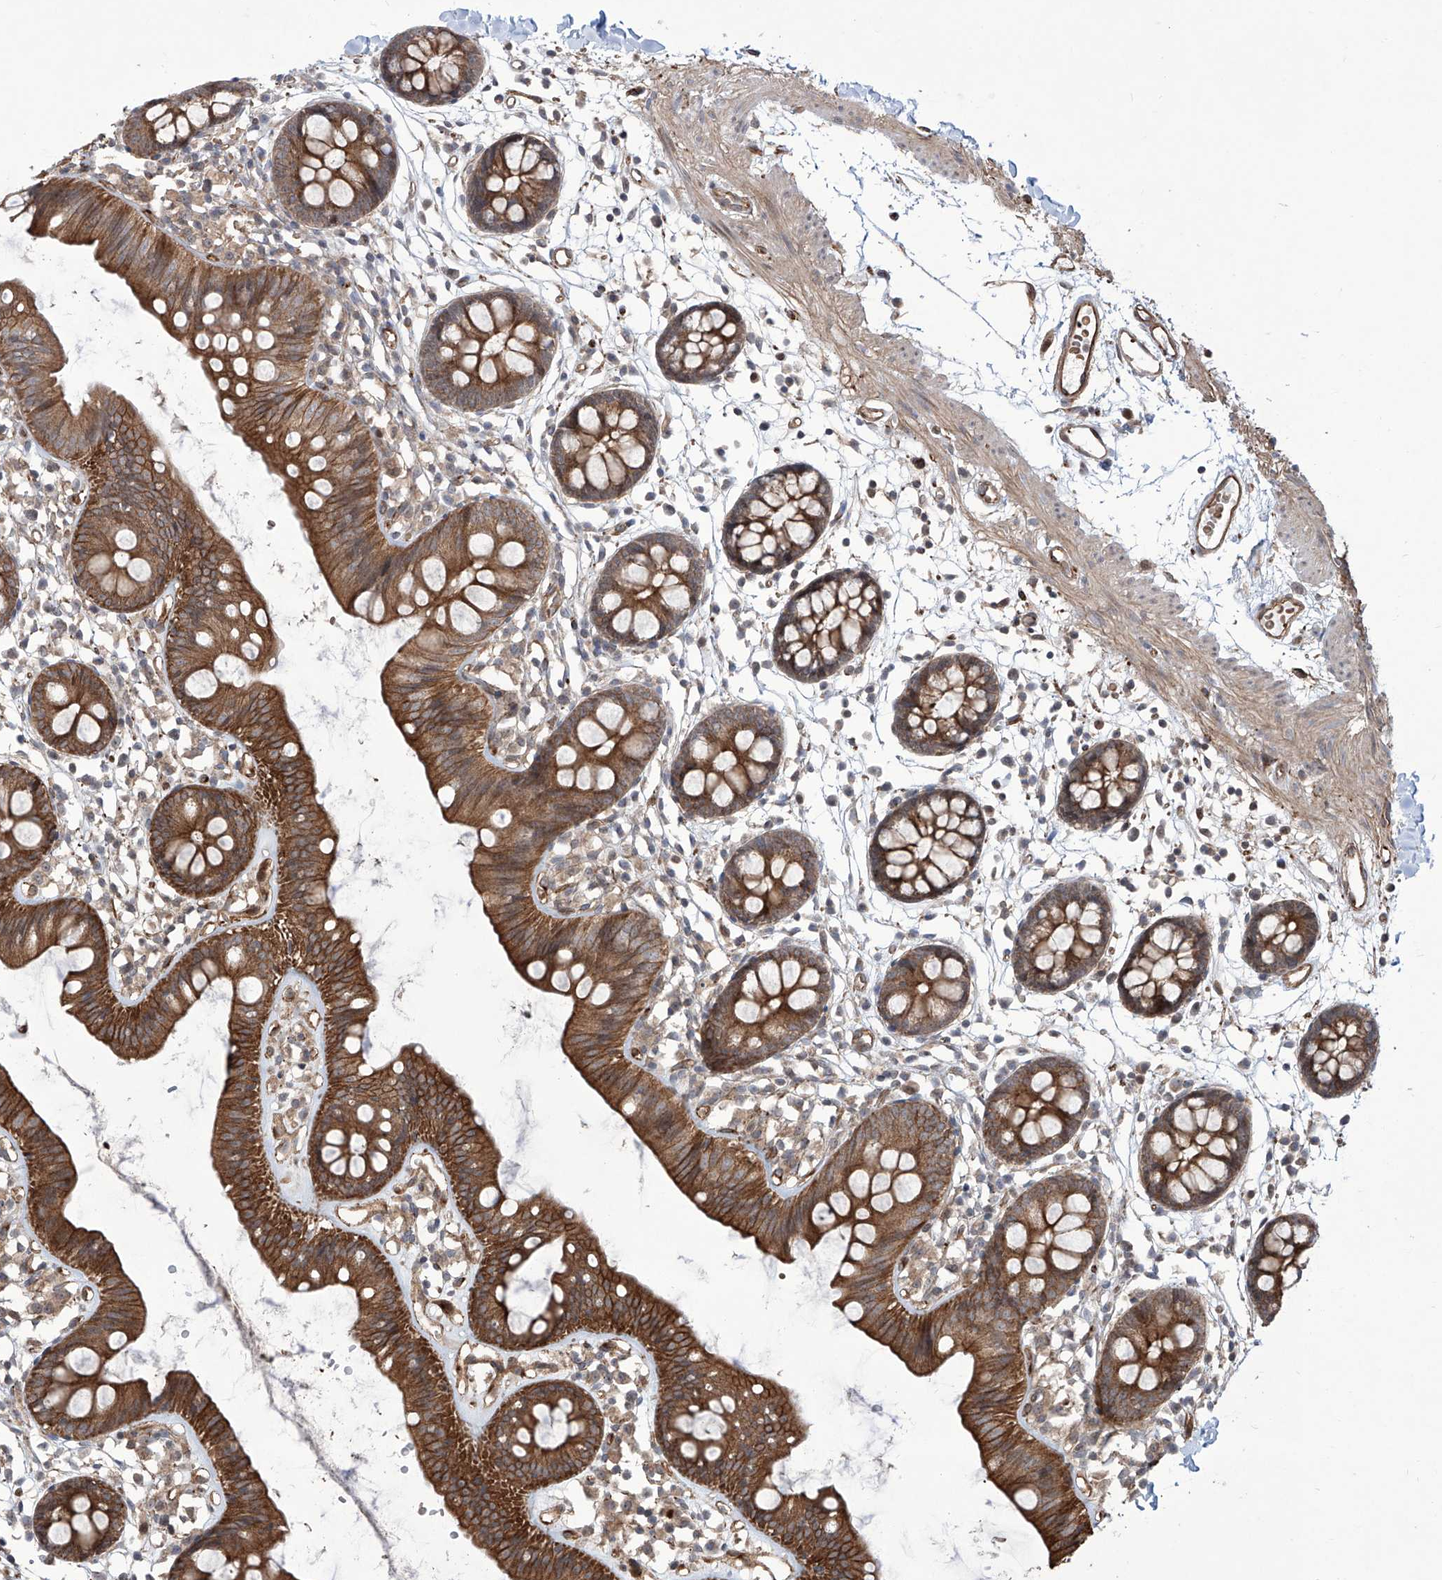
{"staining": {"intensity": "moderate", "quantity": ">75%", "location": "cytoplasmic/membranous"}, "tissue": "colon", "cell_type": "Endothelial cells", "image_type": "normal", "snomed": [{"axis": "morphology", "description": "Normal tissue, NOS"}, {"axis": "topography", "description": "Colon"}], "caption": "Immunohistochemistry (DAB) staining of unremarkable colon reveals moderate cytoplasmic/membranous protein positivity in about >75% of endothelial cells. The protein of interest is stained brown, and the nuclei are stained in blue (DAB (3,3'-diaminobenzidine) IHC with brightfield microscopy, high magnification).", "gene": "APAF1", "patient": {"sex": "male", "age": 56}}